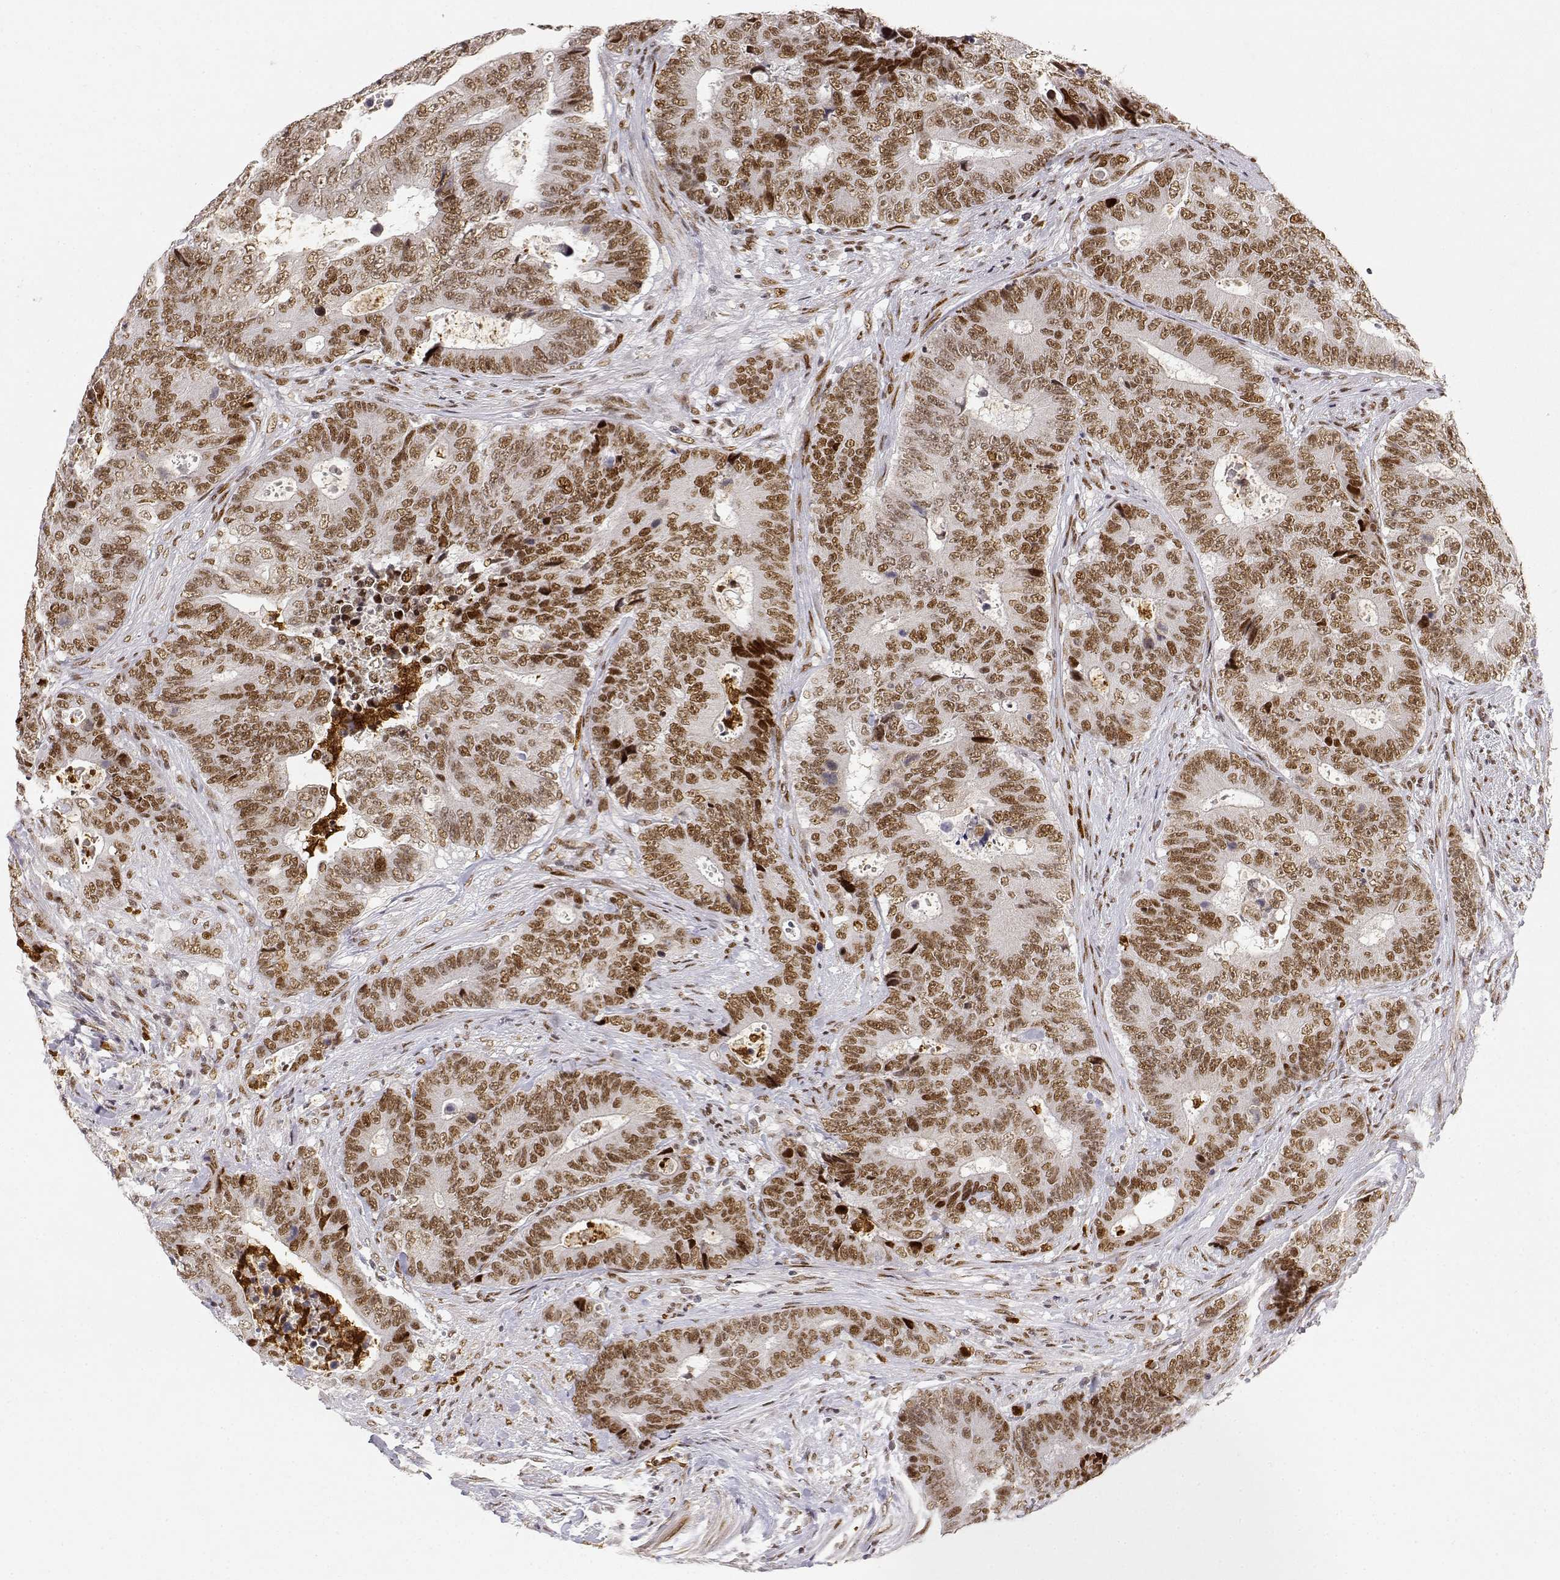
{"staining": {"intensity": "weak", "quantity": ">75%", "location": "nuclear"}, "tissue": "colorectal cancer", "cell_type": "Tumor cells", "image_type": "cancer", "snomed": [{"axis": "morphology", "description": "Adenocarcinoma, NOS"}, {"axis": "topography", "description": "Colon"}], "caption": "This micrograph shows adenocarcinoma (colorectal) stained with immunohistochemistry (IHC) to label a protein in brown. The nuclear of tumor cells show weak positivity for the protein. Nuclei are counter-stained blue.", "gene": "RSF1", "patient": {"sex": "female", "age": 48}}